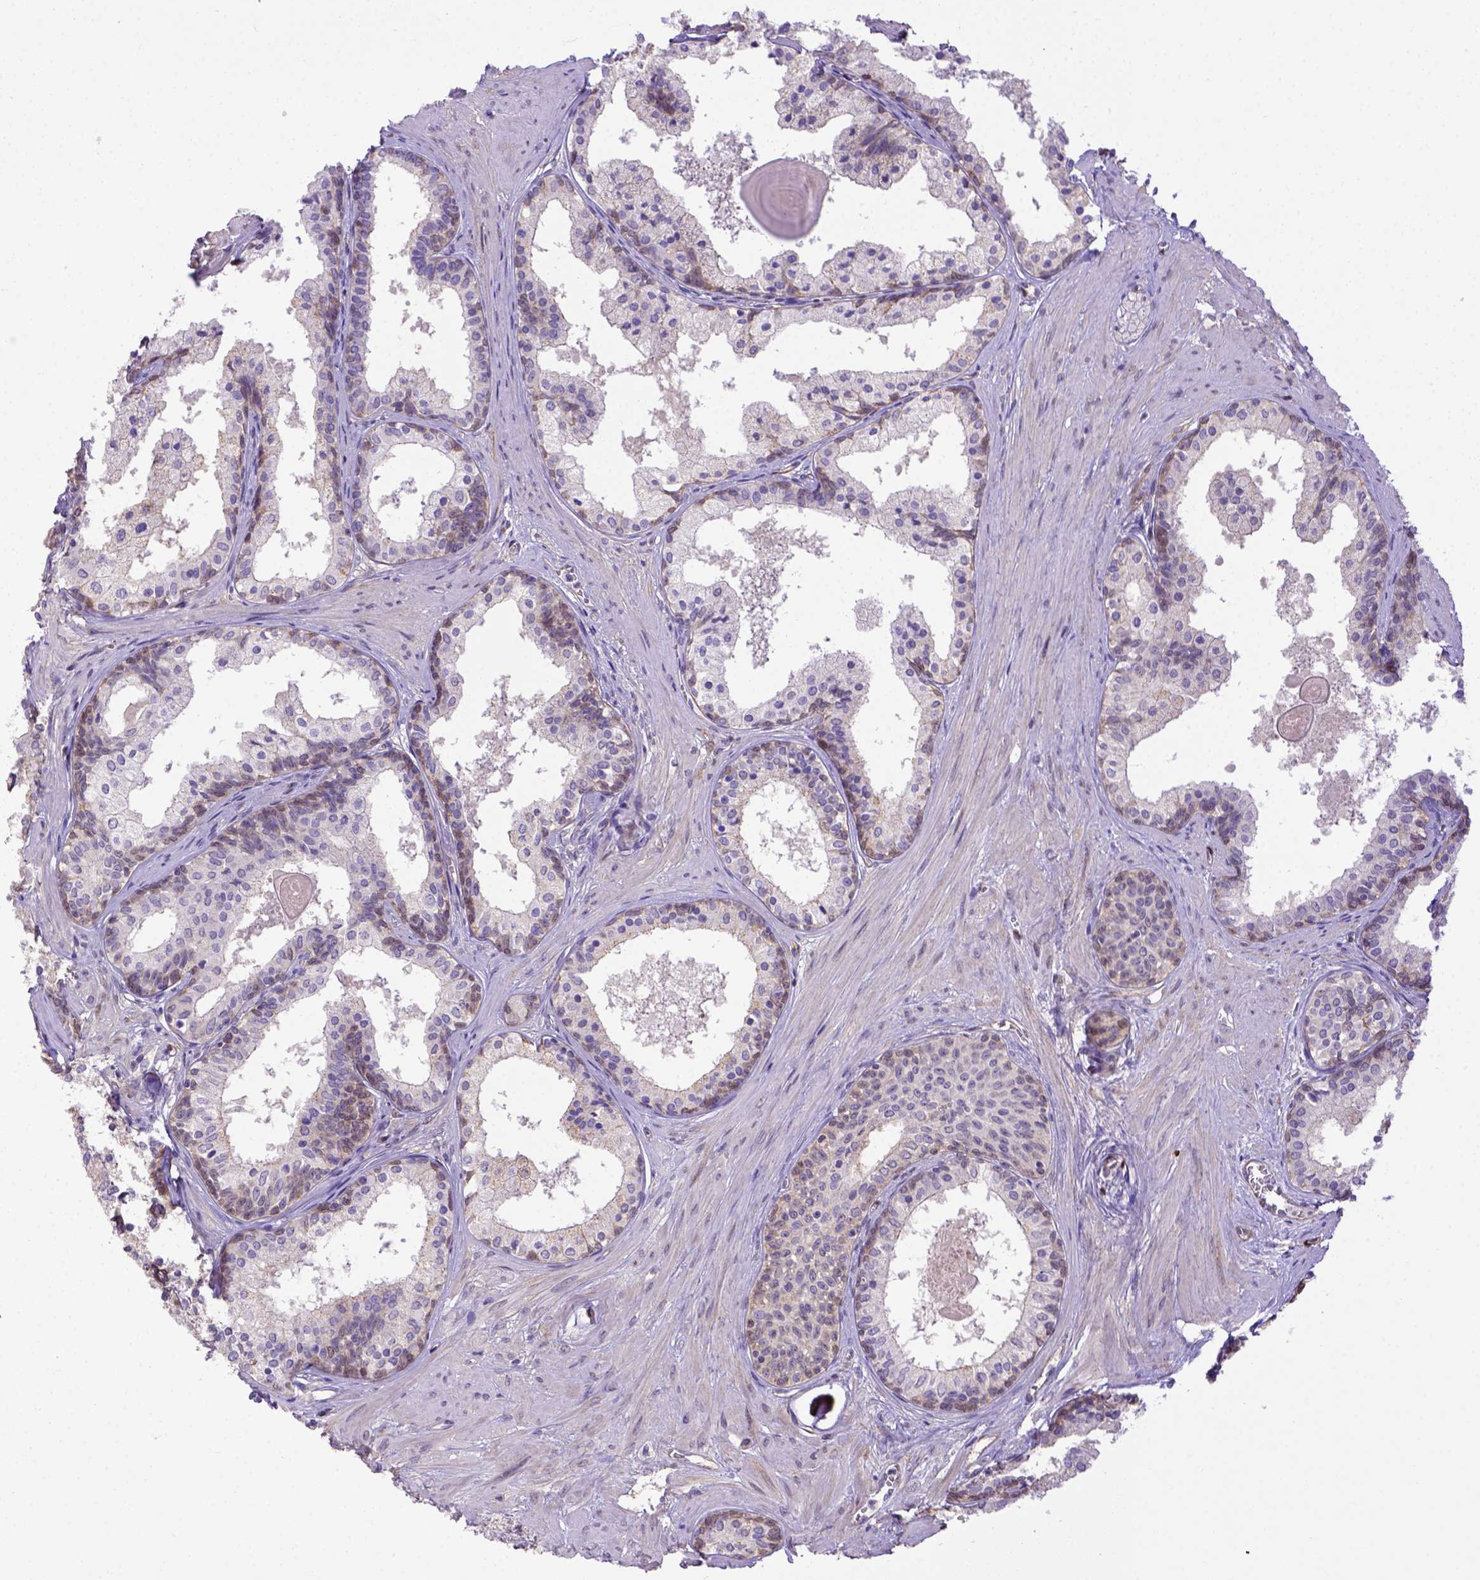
{"staining": {"intensity": "moderate", "quantity": "<25%", "location": "cytoplasmic/membranous"}, "tissue": "prostate", "cell_type": "Glandular cells", "image_type": "normal", "snomed": [{"axis": "morphology", "description": "Normal tissue, NOS"}, {"axis": "topography", "description": "Prostate"}], "caption": "An immunohistochemistry (IHC) photomicrograph of unremarkable tissue is shown. Protein staining in brown shows moderate cytoplasmic/membranous positivity in prostate within glandular cells. (DAB (3,3'-diaminobenzidine) = brown stain, brightfield microscopy at high magnification).", "gene": "BTN1A1", "patient": {"sex": "male", "age": 61}}